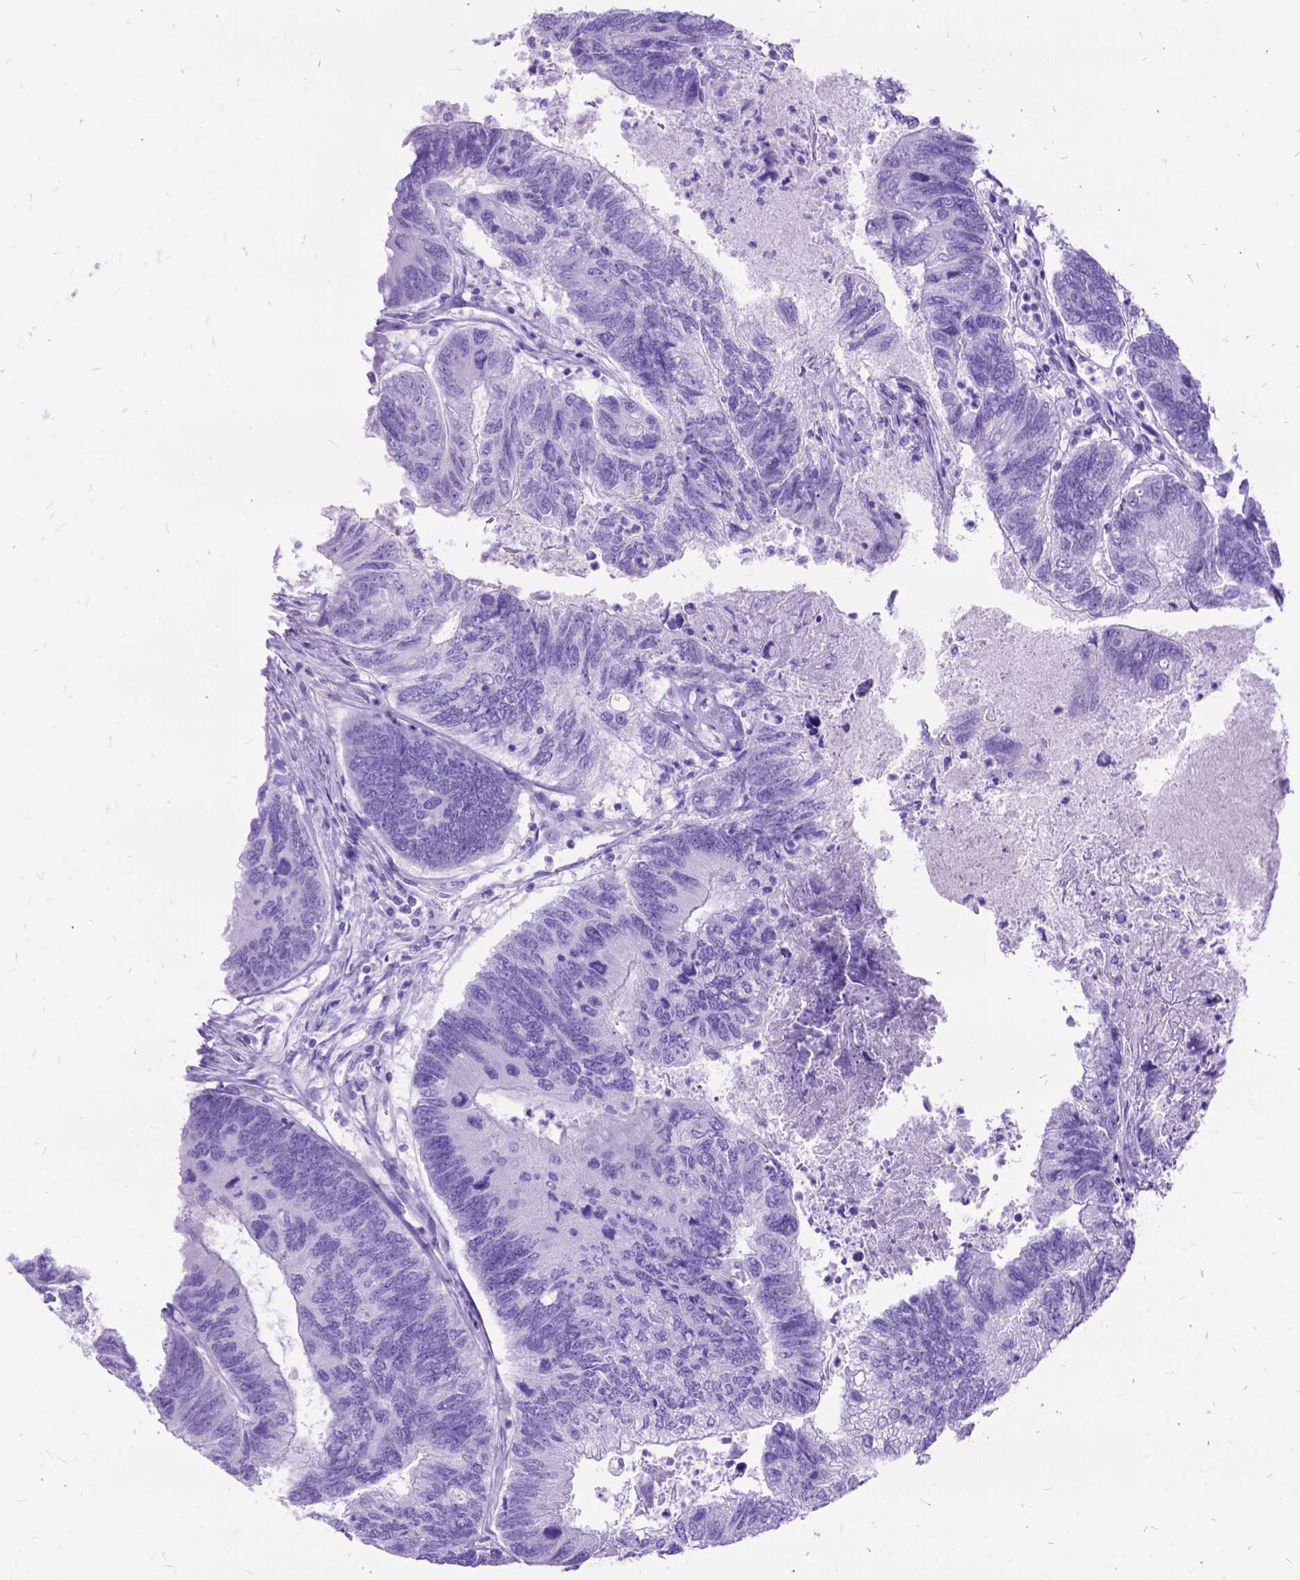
{"staining": {"intensity": "negative", "quantity": "none", "location": "none"}, "tissue": "colorectal cancer", "cell_type": "Tumor cells", "image_type": "cancer", "snomed": [{"axis": "morphology", "description": "Adenocarcinoma, NOS"}, {"axis": "topography", "description": "Colon"}], "caption": "Histopathology image shows no protein staining in tumor cells of colorectal cancer tissue. (DAB (3,3'-diaminobenzidine) immunohistochemistry with hematoxylin counter stain).", "gene": "DNAH2", "patient": {"sex": "female", "age": 67}}